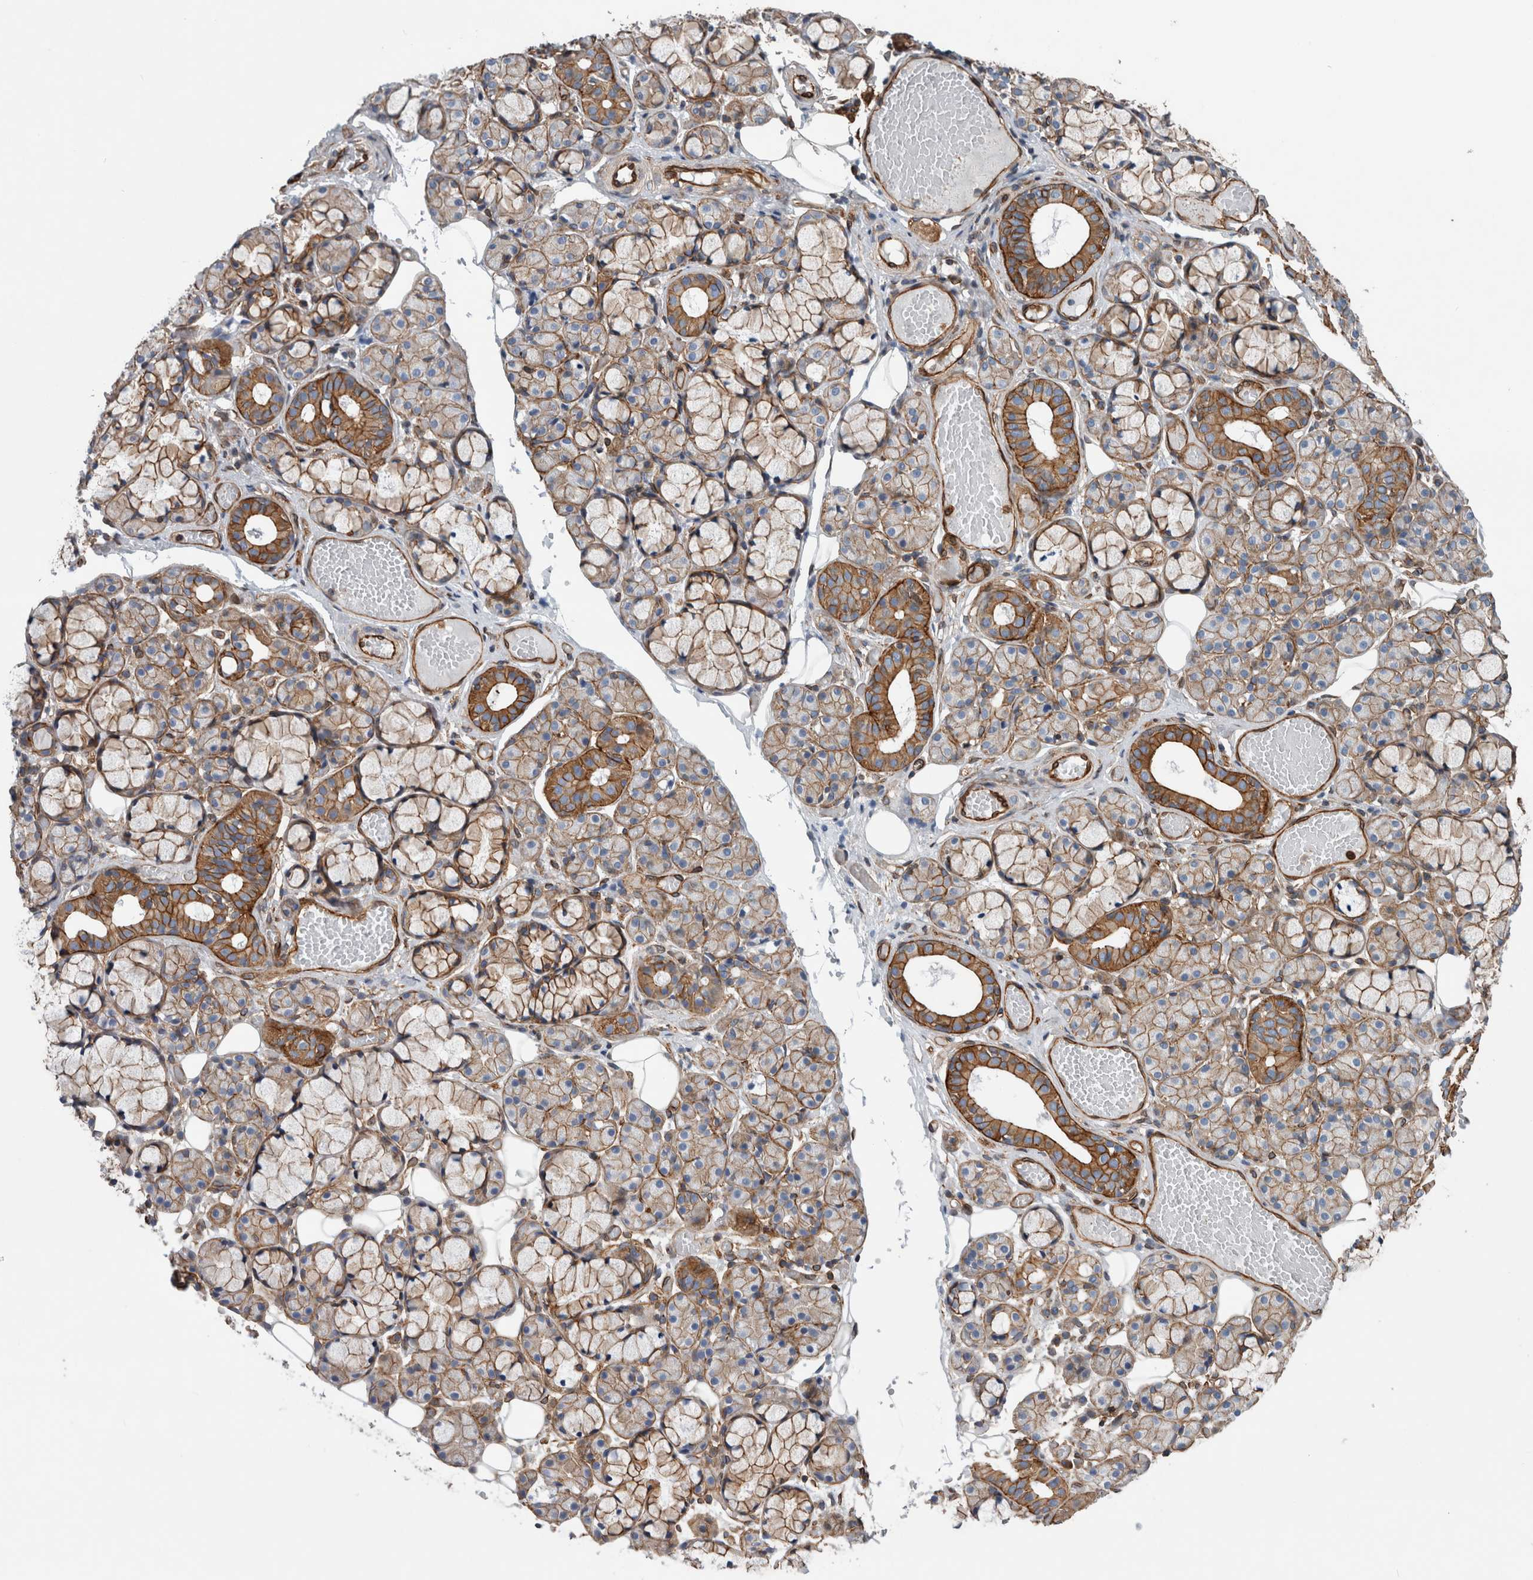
{"staining": {"intensity": "moderate", "quantity": "25%-75%", "location": "cytoplasmic/membranous"}, "tissue": "salivary gland", "cell_type": "Glandular cells", "image_type": "normal", "snomed": [{"axis": "morphology", "description": "Normal tissue, NOS"}, {"axis": "topography", "description": "Salivary gland"}], "caption": "Unremarkable salivary gland demonstrates moderate cytoplasmic/membranous positivity in about 25%-75% of glandular cells, visualized by immunohistochemistry. (DAB IHC with brightfield microscopy, high magnification).", "gene": "PLEC", "patient": {"sex": "male", "age": 63}}